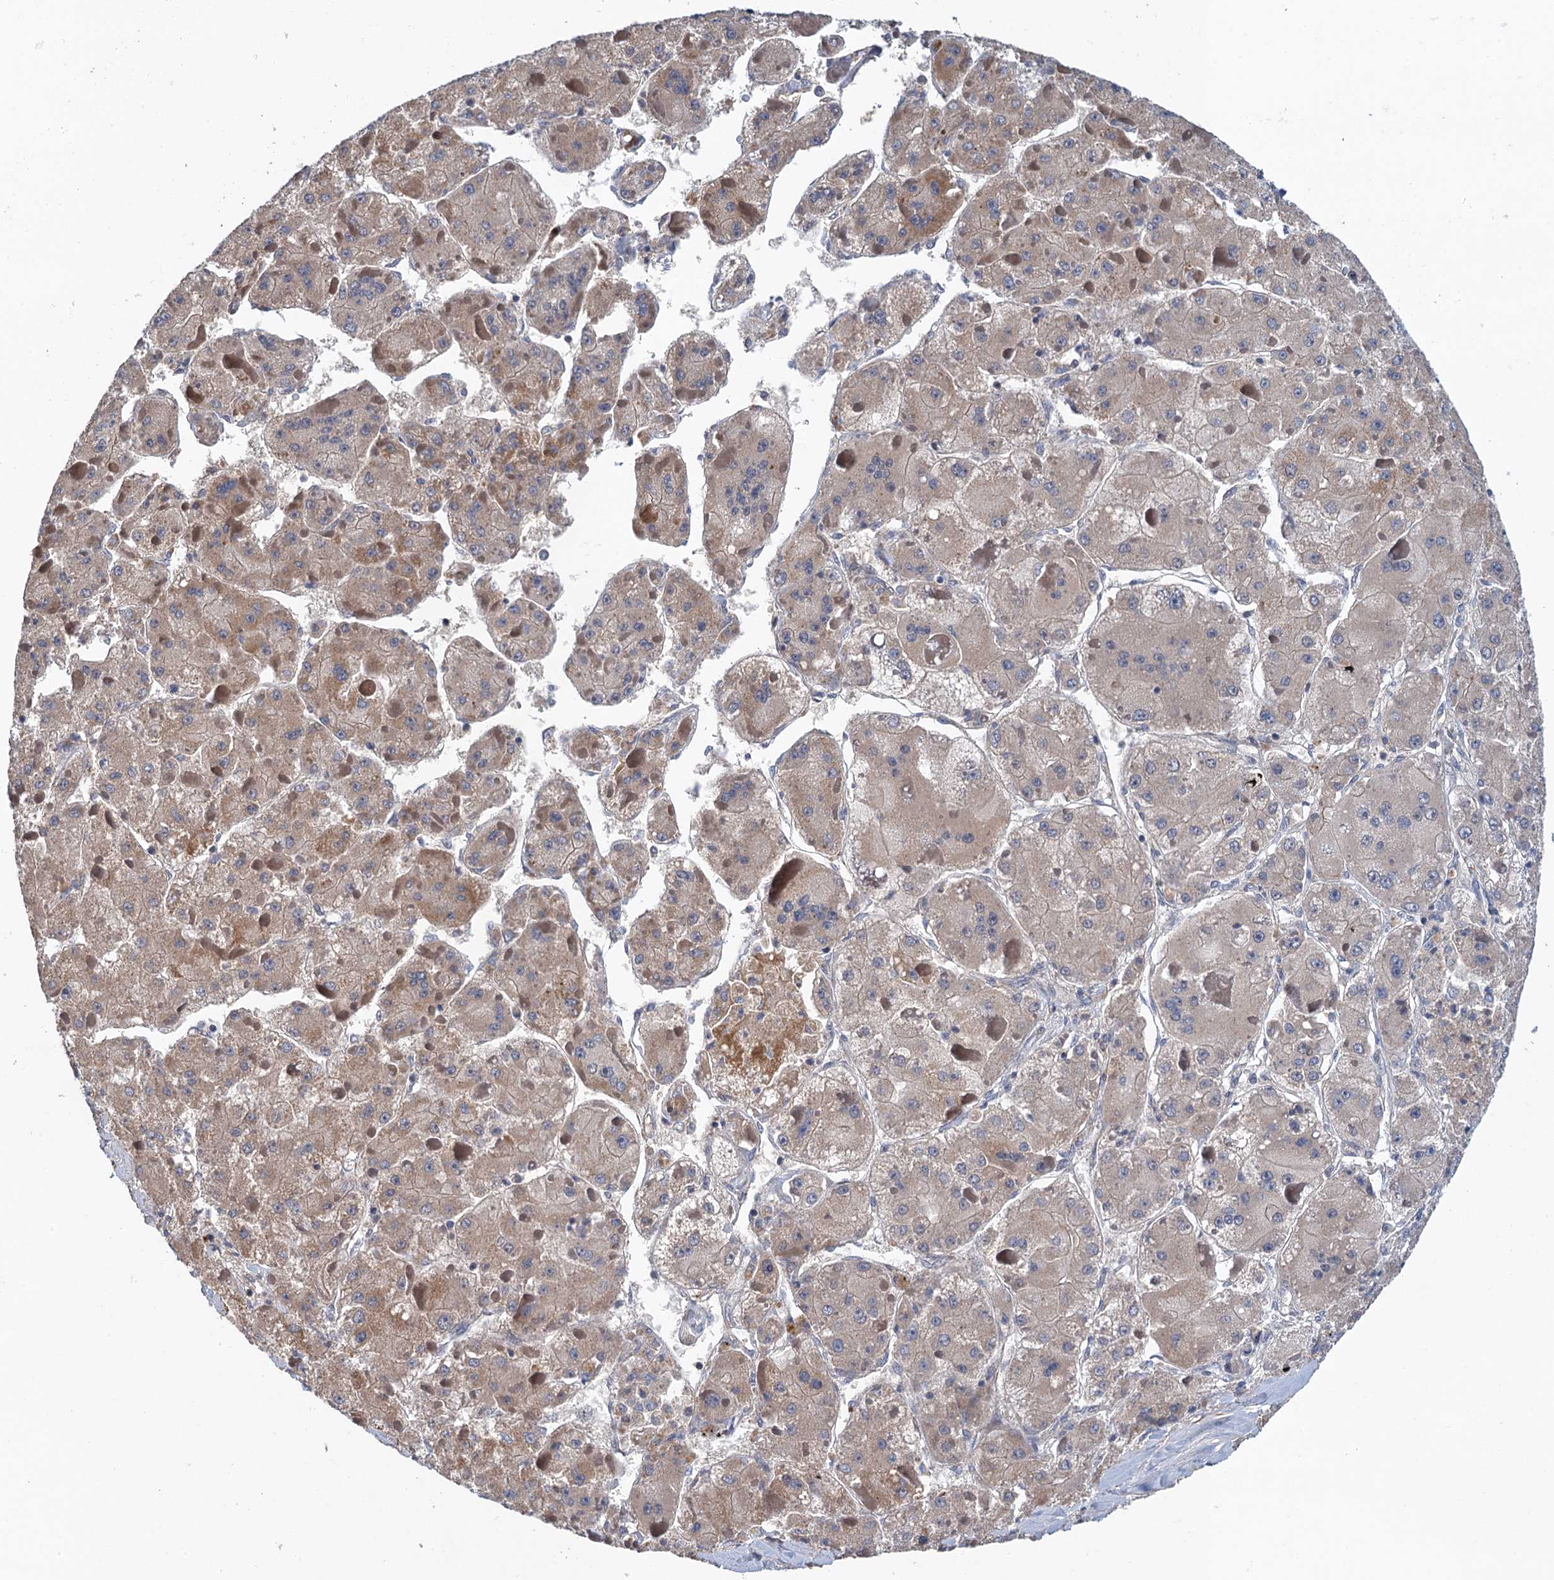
{"staining": {"intensity": "weak", "quantity": "<25%", "location": "cytoplasmic/membranous"}, "tissue": "liver cancer", "cell_type": "Tumor cells", "image_type": "cancer", "snomed": [{"axis": "morphology", "description": "Carcinoma, Hepatocellular, NOS"}, {"axis": "topography", "description": "Liver"}], "caption": "This histopathology image is of hepatocellular carcinoma (liver) stained with immunohistochemistry to label a protein in brown with the nuclei are counter-stained blue. There is no staining in tumor cells.", "gene": "MDM1", "patient": {"sex": "female", "age": 73}}